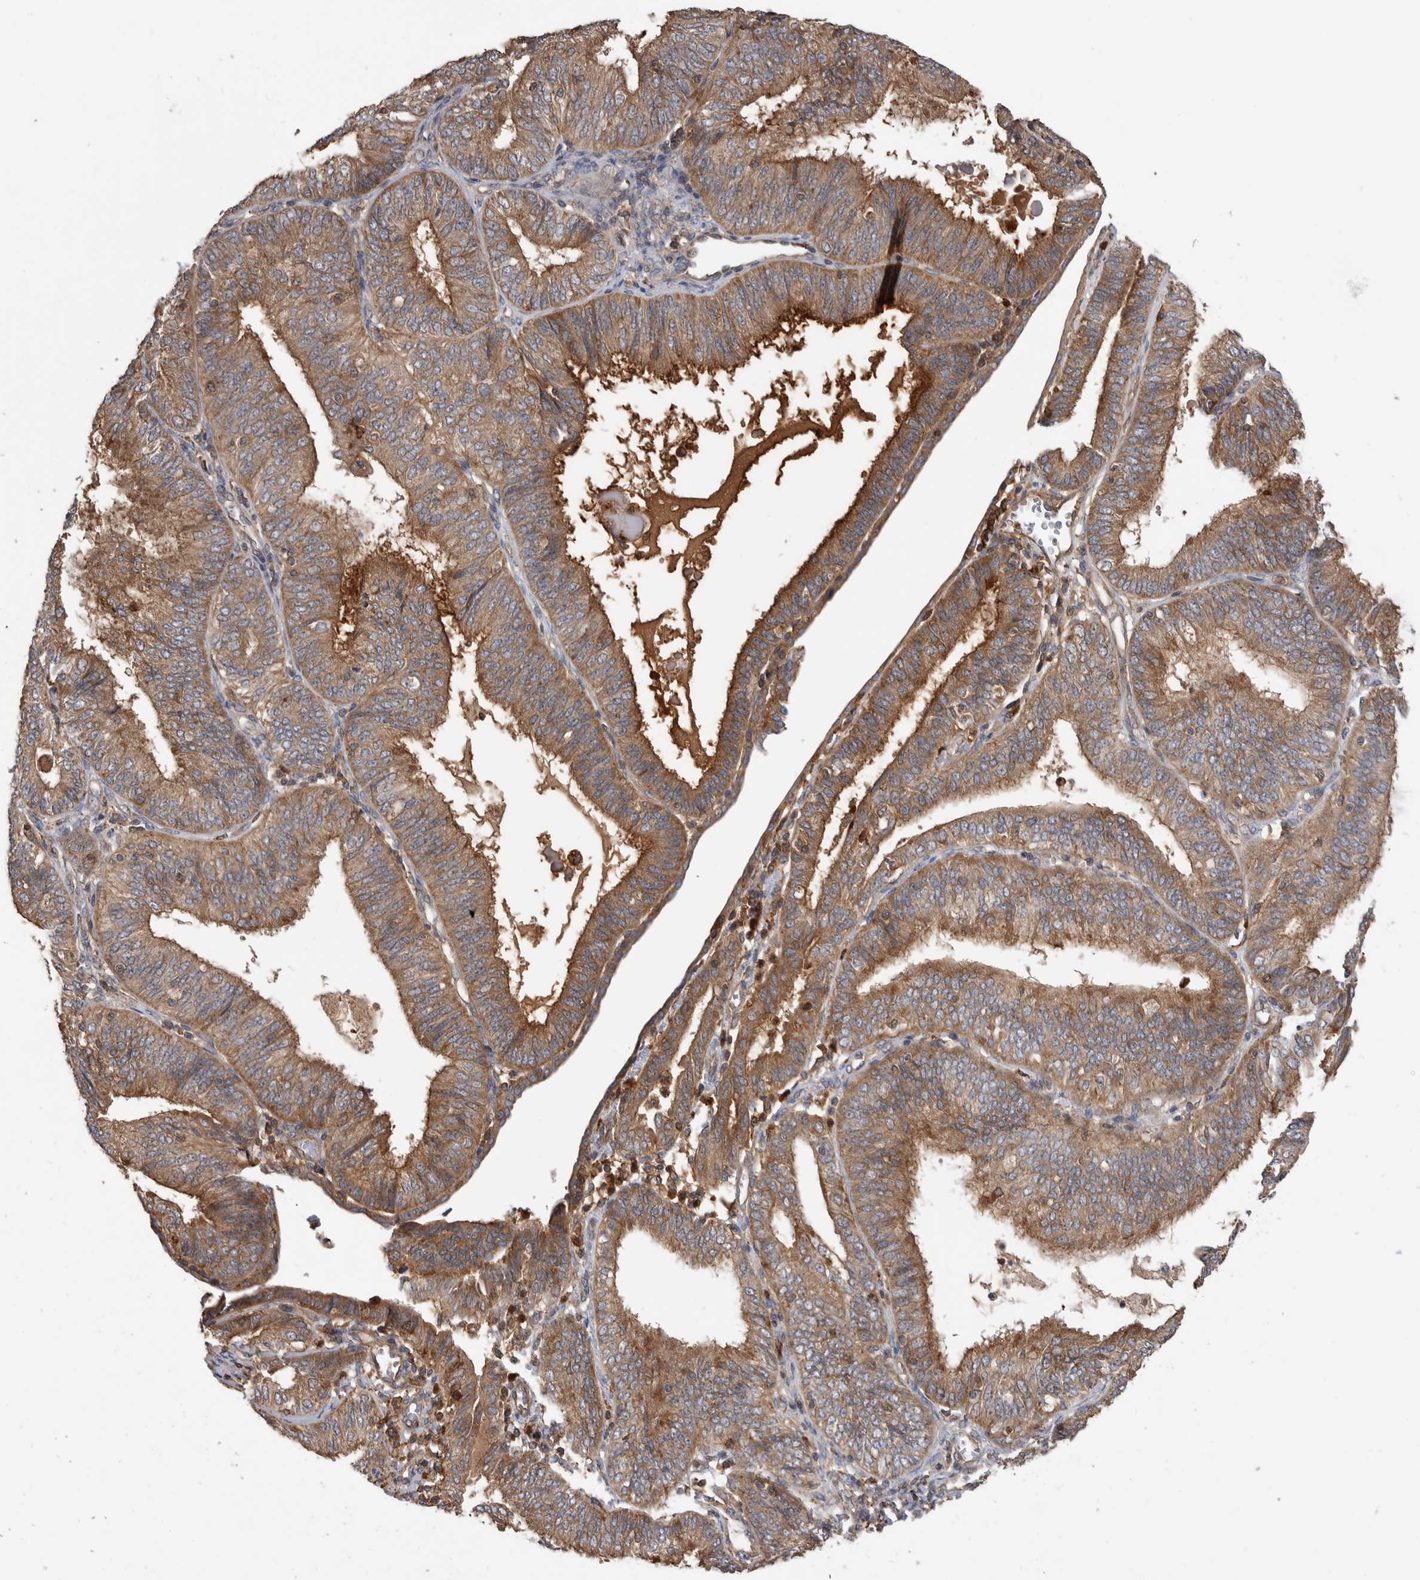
{"staining": {"intensity": "weak", "quantity": ">75%", "location": "cytoplasmic/membranous"}, "tissue": "endometrial cancer", "cell_type": "Tumor cells", "image_type": "cancer", "snomed": [{"axis": "morphology", "description": "Adenocarcinoma, NOS"}, {"axis": "topography", "description": "Endometrium"}], "caption": "This image displays immunohistochemistry staining of endometrial cancer (adenocarcinoma), with low weak cytoplasmic/membranous staining in approximately >75% of tumor cells.", "gene": "SDCBP", "patient": {"sex": "female", "age": 58}}